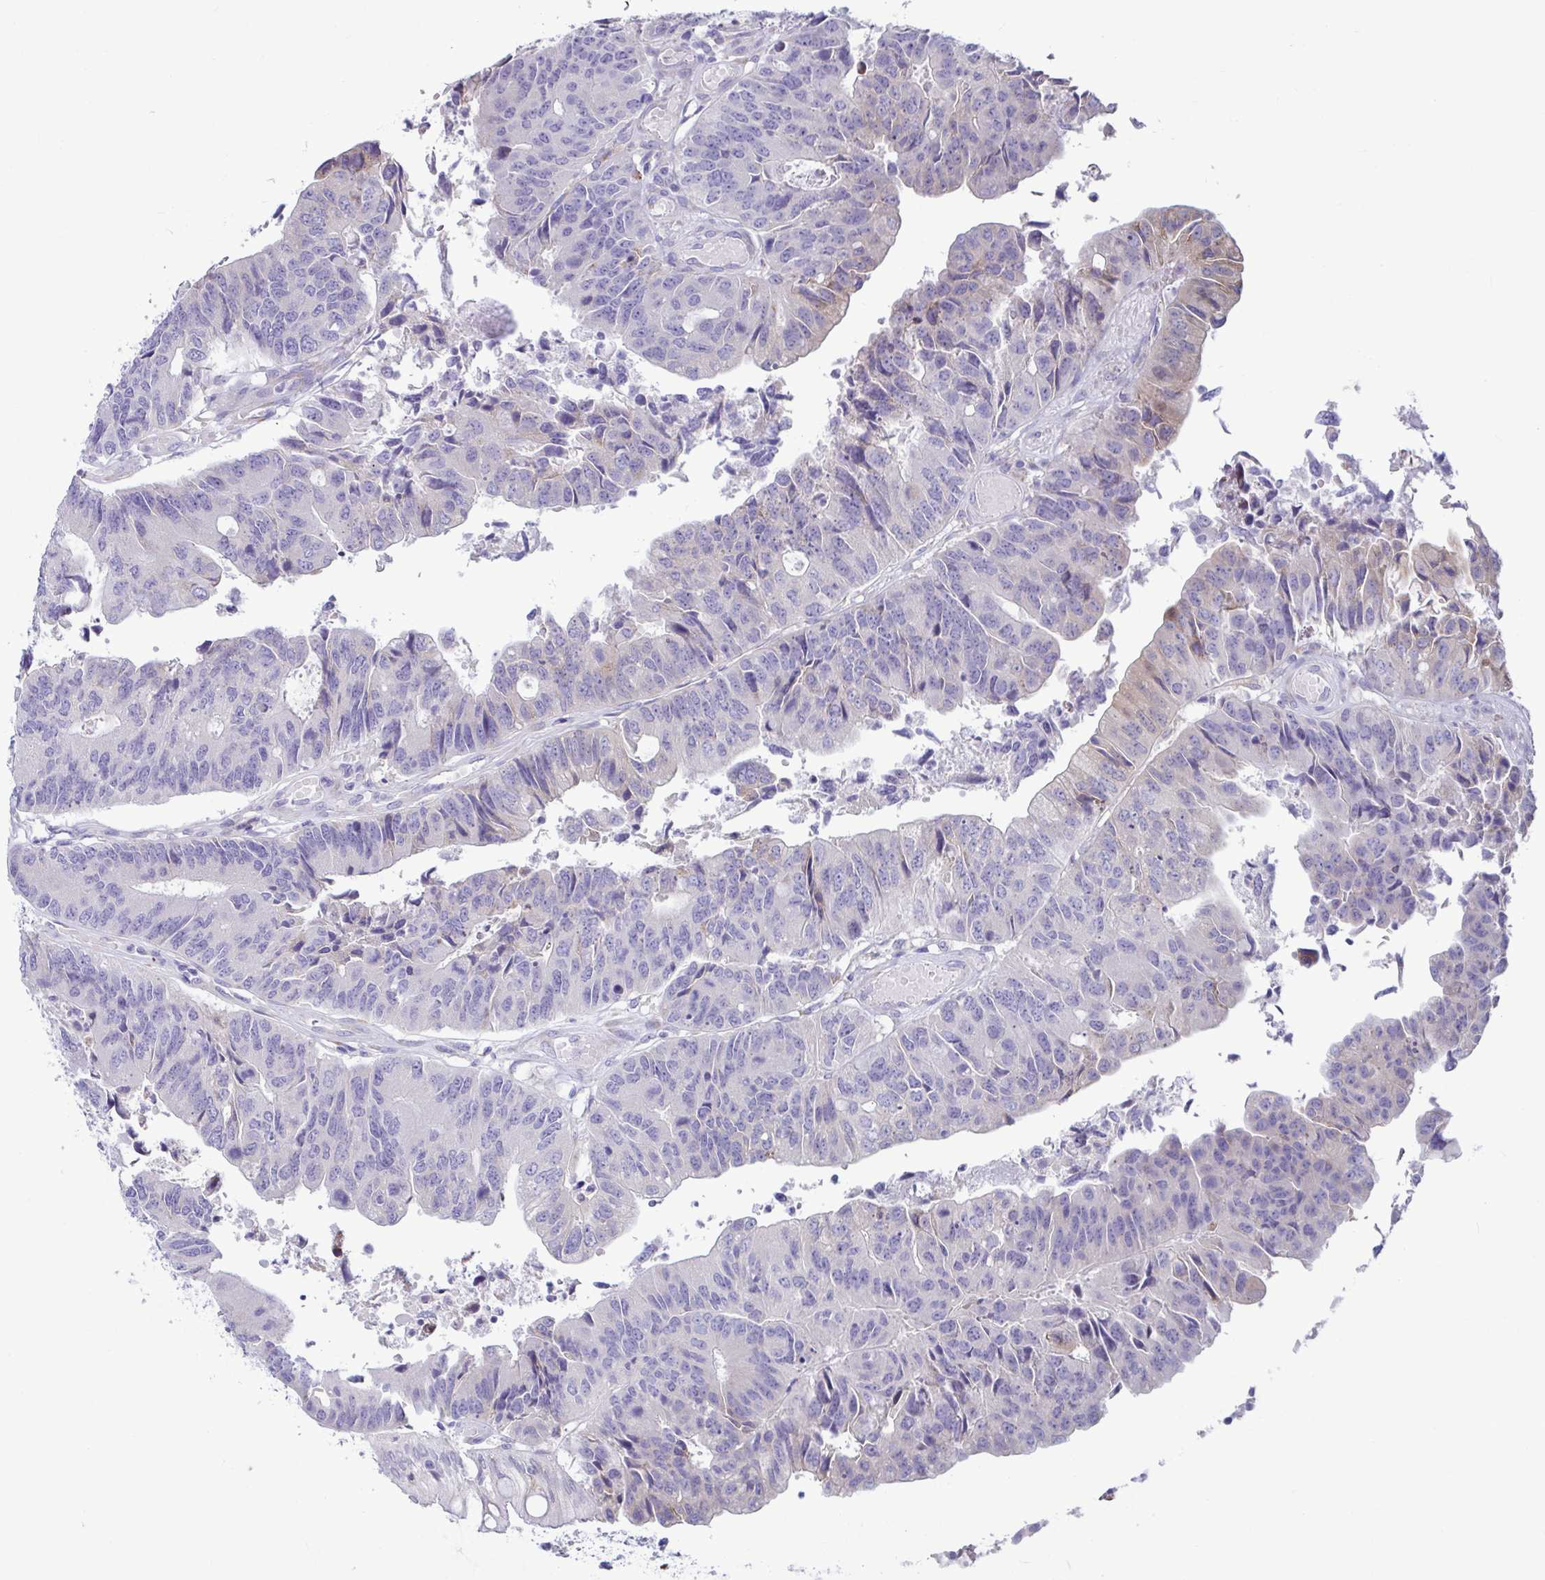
{"staining": {"intensity": "negative", "quantity": "none", "location": "none"}, "tissue": "colorectal cancer", "cell_type": "Tumor cells", "image_type": "cancer", "snomed": [{"axis": "morphology", "description": "Adenocarcinoma, NOS"}, {"axis": "topography", "description": "Colon"}], "caption": "Protein analysis of adenocarcinoma (colorectal) shows no significant expression in tumor cells. The staining is performed using DAB (3,3'-diaminobenzidine) brown chromogen with nuclei counter-stained in using hematoxylin.", "gene": "TFPI2", "patient": {"sex": "female", "age": 67}}